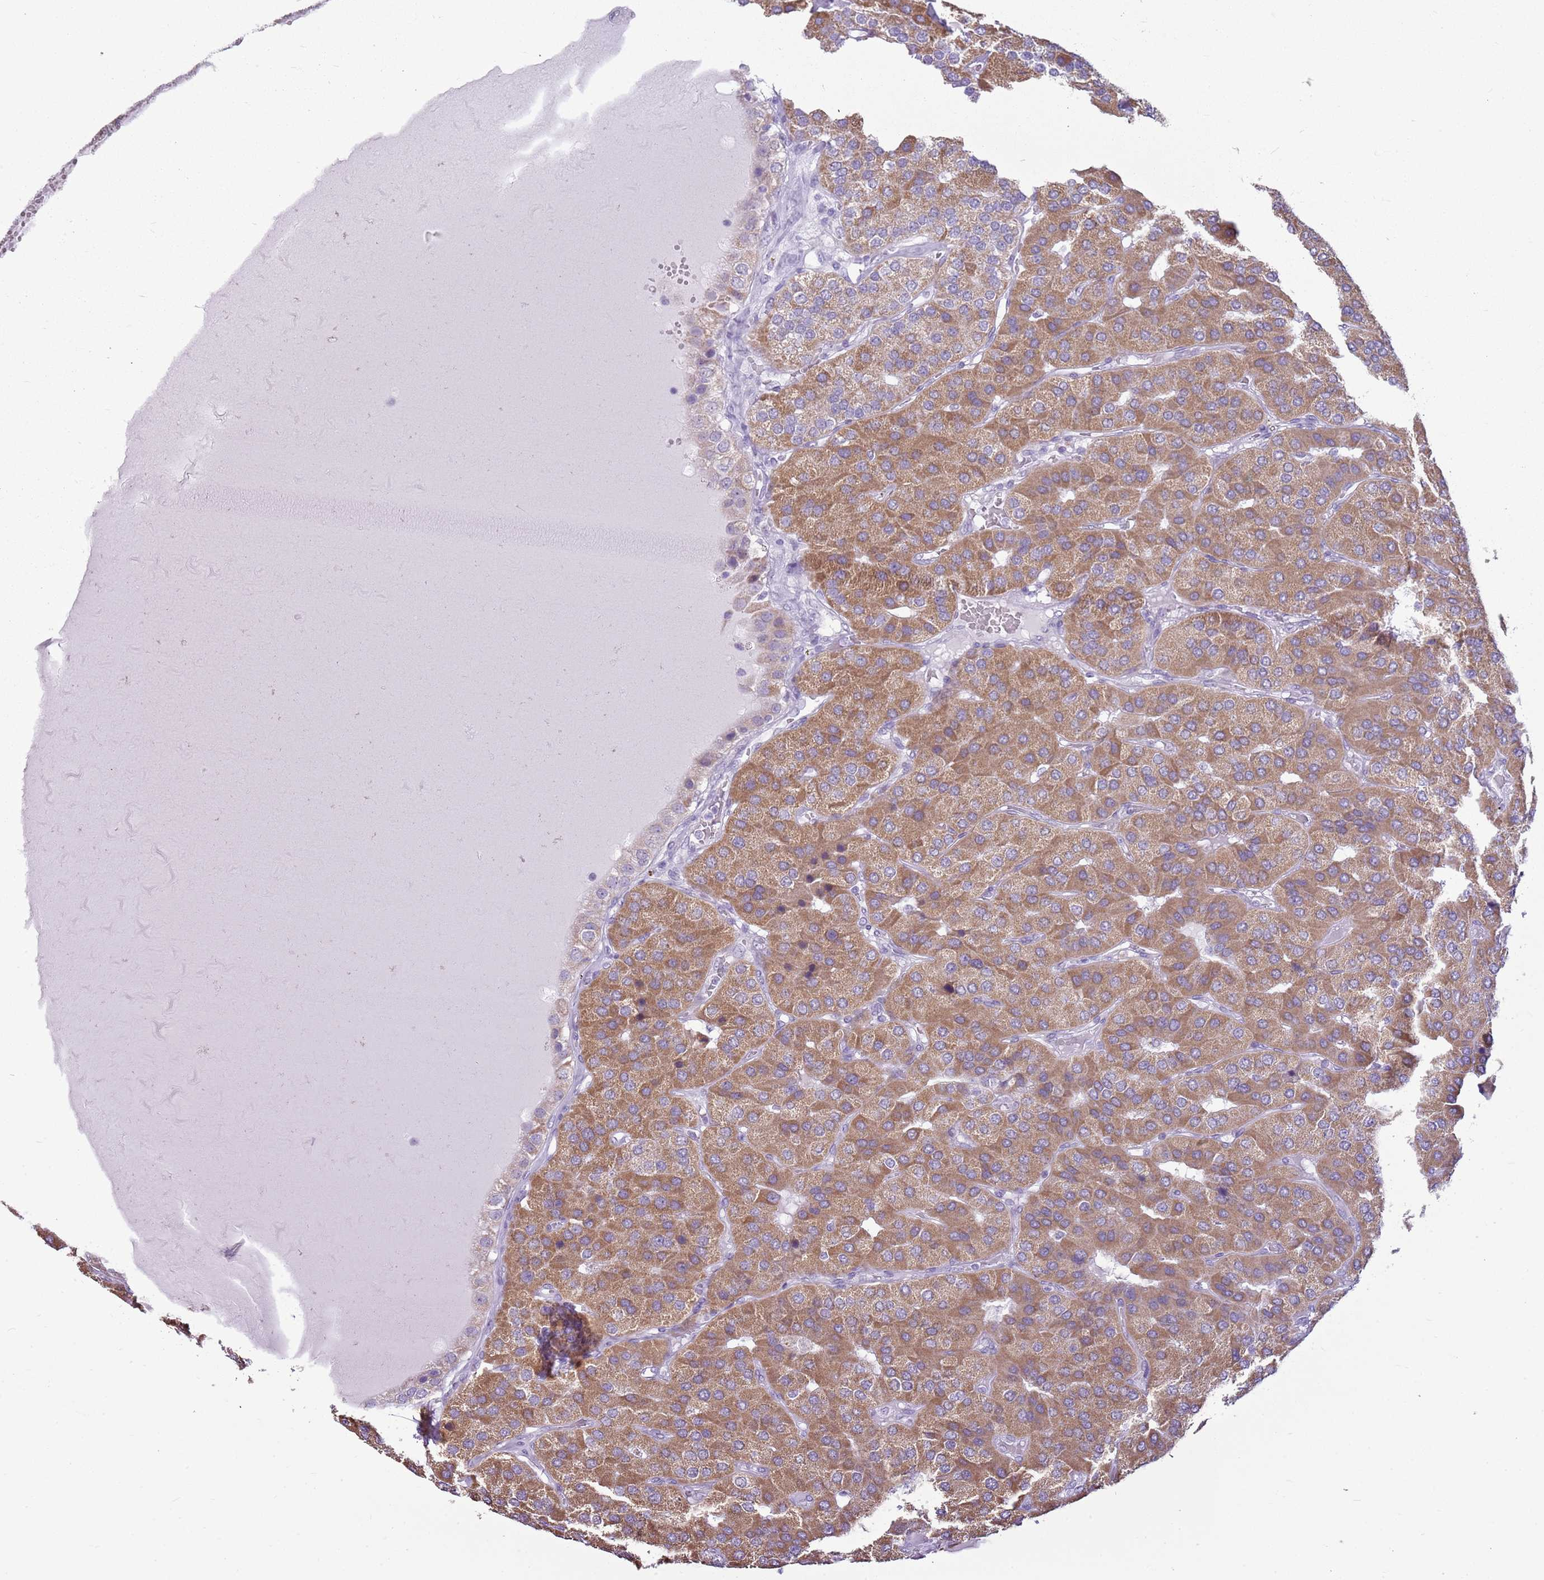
{"staining": {"intensity": "moderate", "quantity": ">75%", "location": "cytoplasmic/membranous"}, "tissue": "parathyroid gland", "cell_type": "Glandular cells", "image_type": "normal", "snomed": [{"axis": "morphology", "description": "Normal tissue, NOS"}, {"axis": "morphology", "description": "Adenoma, NOS"}, {"axis": "topography", "description": "Parathyroid gland"}], "caption": "Approximately >75% of glandular cells in benign human parathyroid gland show moderate cytoplasmic/membranous protein expression as visualized by brown immunohistochemical staining.", "gene": "RPL3L", "patient": {"sex": "female", "age": 86}}